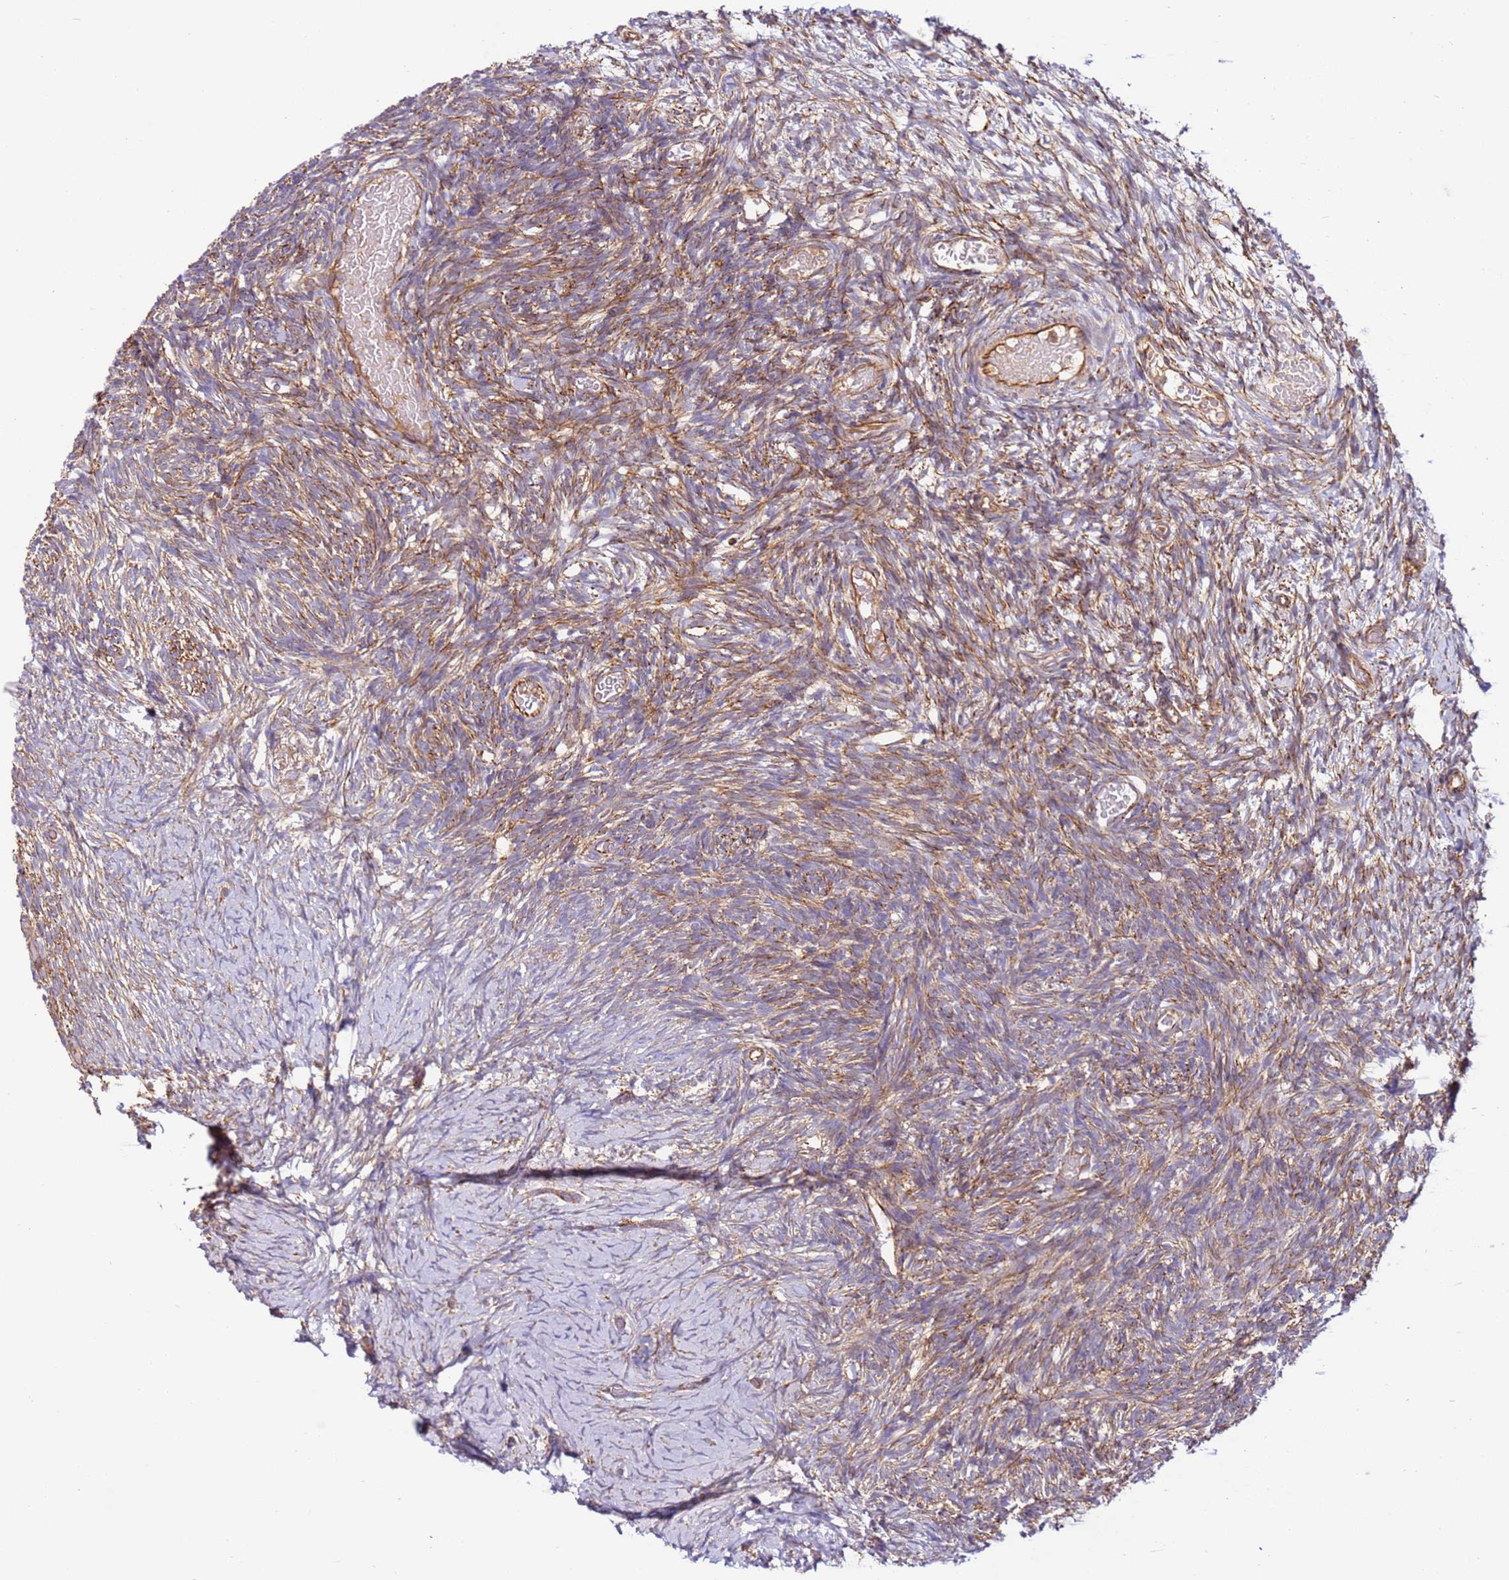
{"staining": {"intensity": "moderate", "quantity": ">75%", "location": "cytoplasmic/membranous"}, "tissue": "ovary", "cell_type": "Ovarian stroma cells", "image_type": "normal", "snomed": [{"axis": "morphology", "description": "Normal tissue, NOS"}, {"axis": "topography", "description": "Ovary"}], "caption": "DAB immunohistochemical staining of benign human ovary demonstrates moderate cytoplasmic/membranous protein expression in approximately >75% of ovarian stroma cells. Nuclei are stained in blue.", "gene": "MRPL20", "patient": {"sex": "female", "age": 39}}